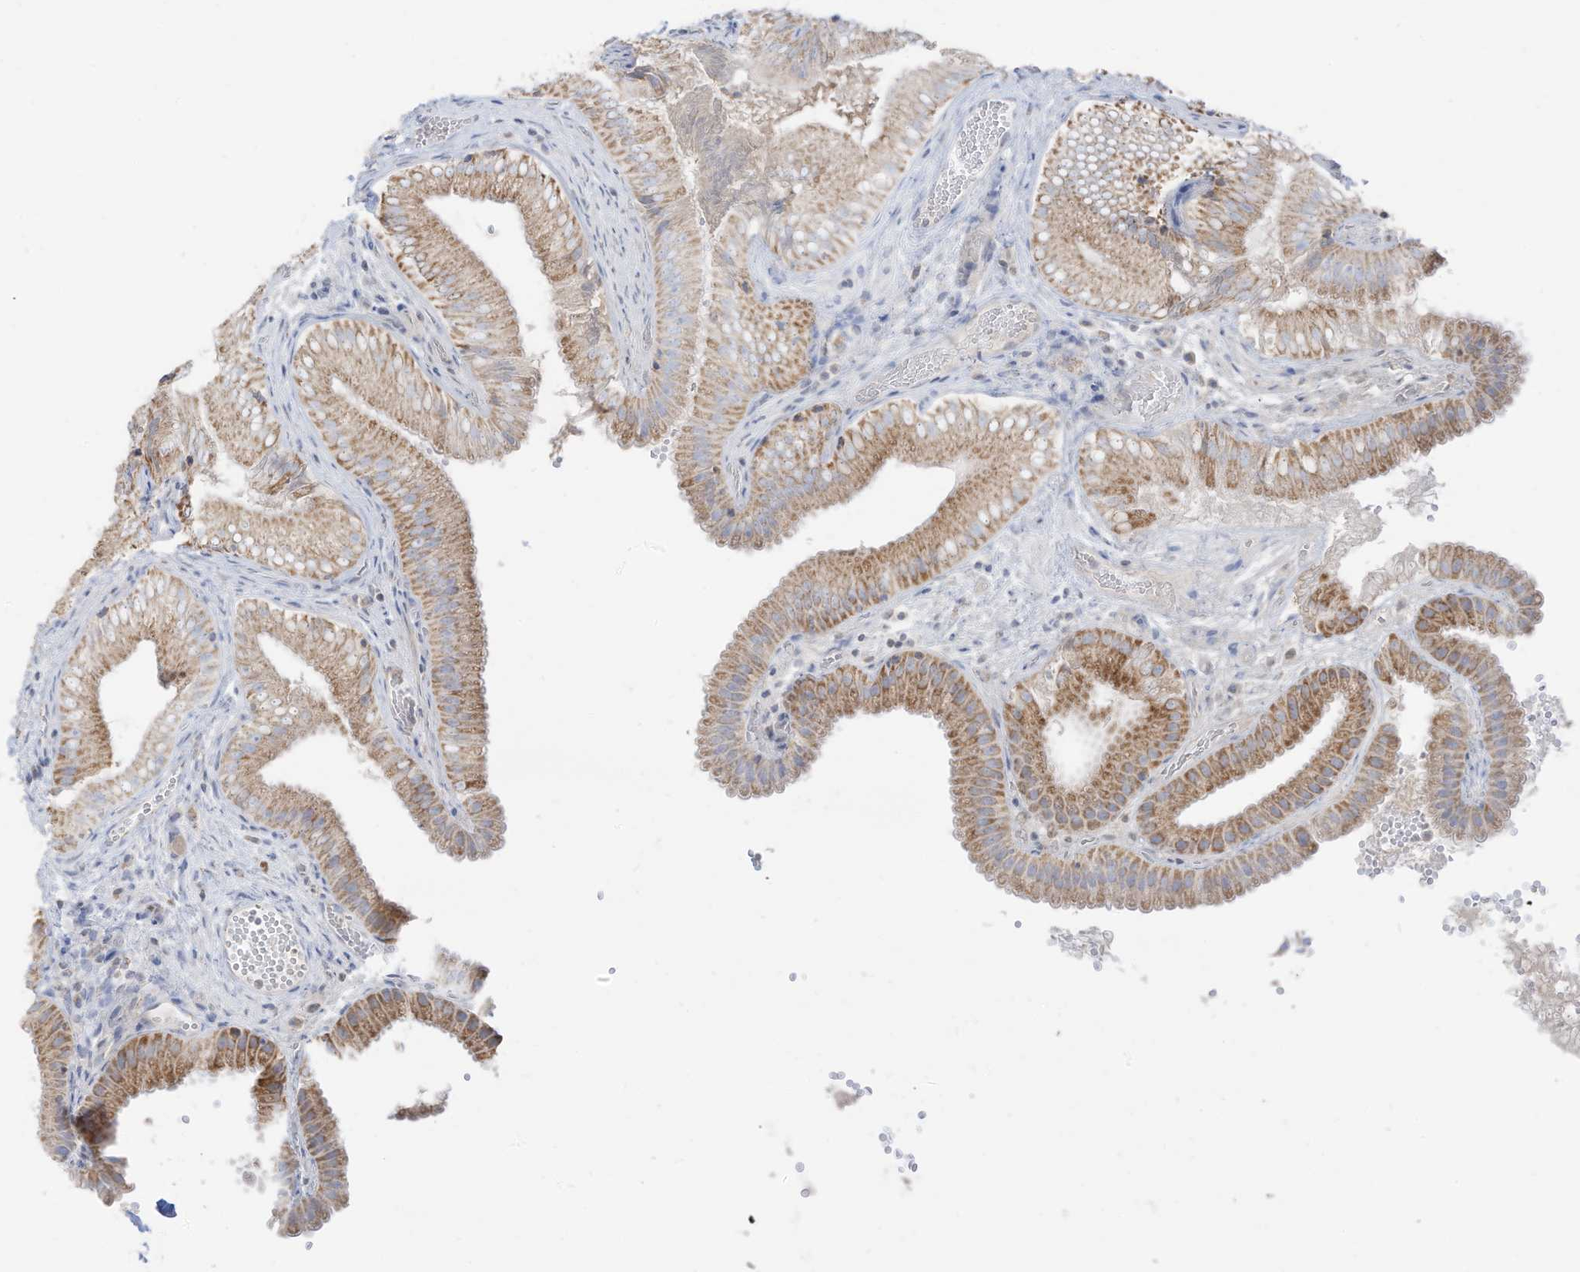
{"staining": {"intensity": "moderate", "quantity": ">75%", "location": "cytoplasmic/membranous"}, "tissue": "gallbladder", "cell_type": "Glandular cells", "image_type": "normal", "snomed": [{"axis": "morphology", "description": "Normal tissue, NOS"}, {"axis": "topography", "description": "Gallbladder"}], "caption": "Immunohistochemistry staining of benign gallbladder, which exhibits medium levels of moderate cytoplasmic/membranous expression in approximately >75% of glandular cells indicating moderate cytoplasmic/membranous protein expression. The staining was performed using DAB (brown) for protein detection and nuclei were counterstained in hematoxylin (blue).", "gene": "ETHE1", "patient": {"sex": "female", "age": 30}}